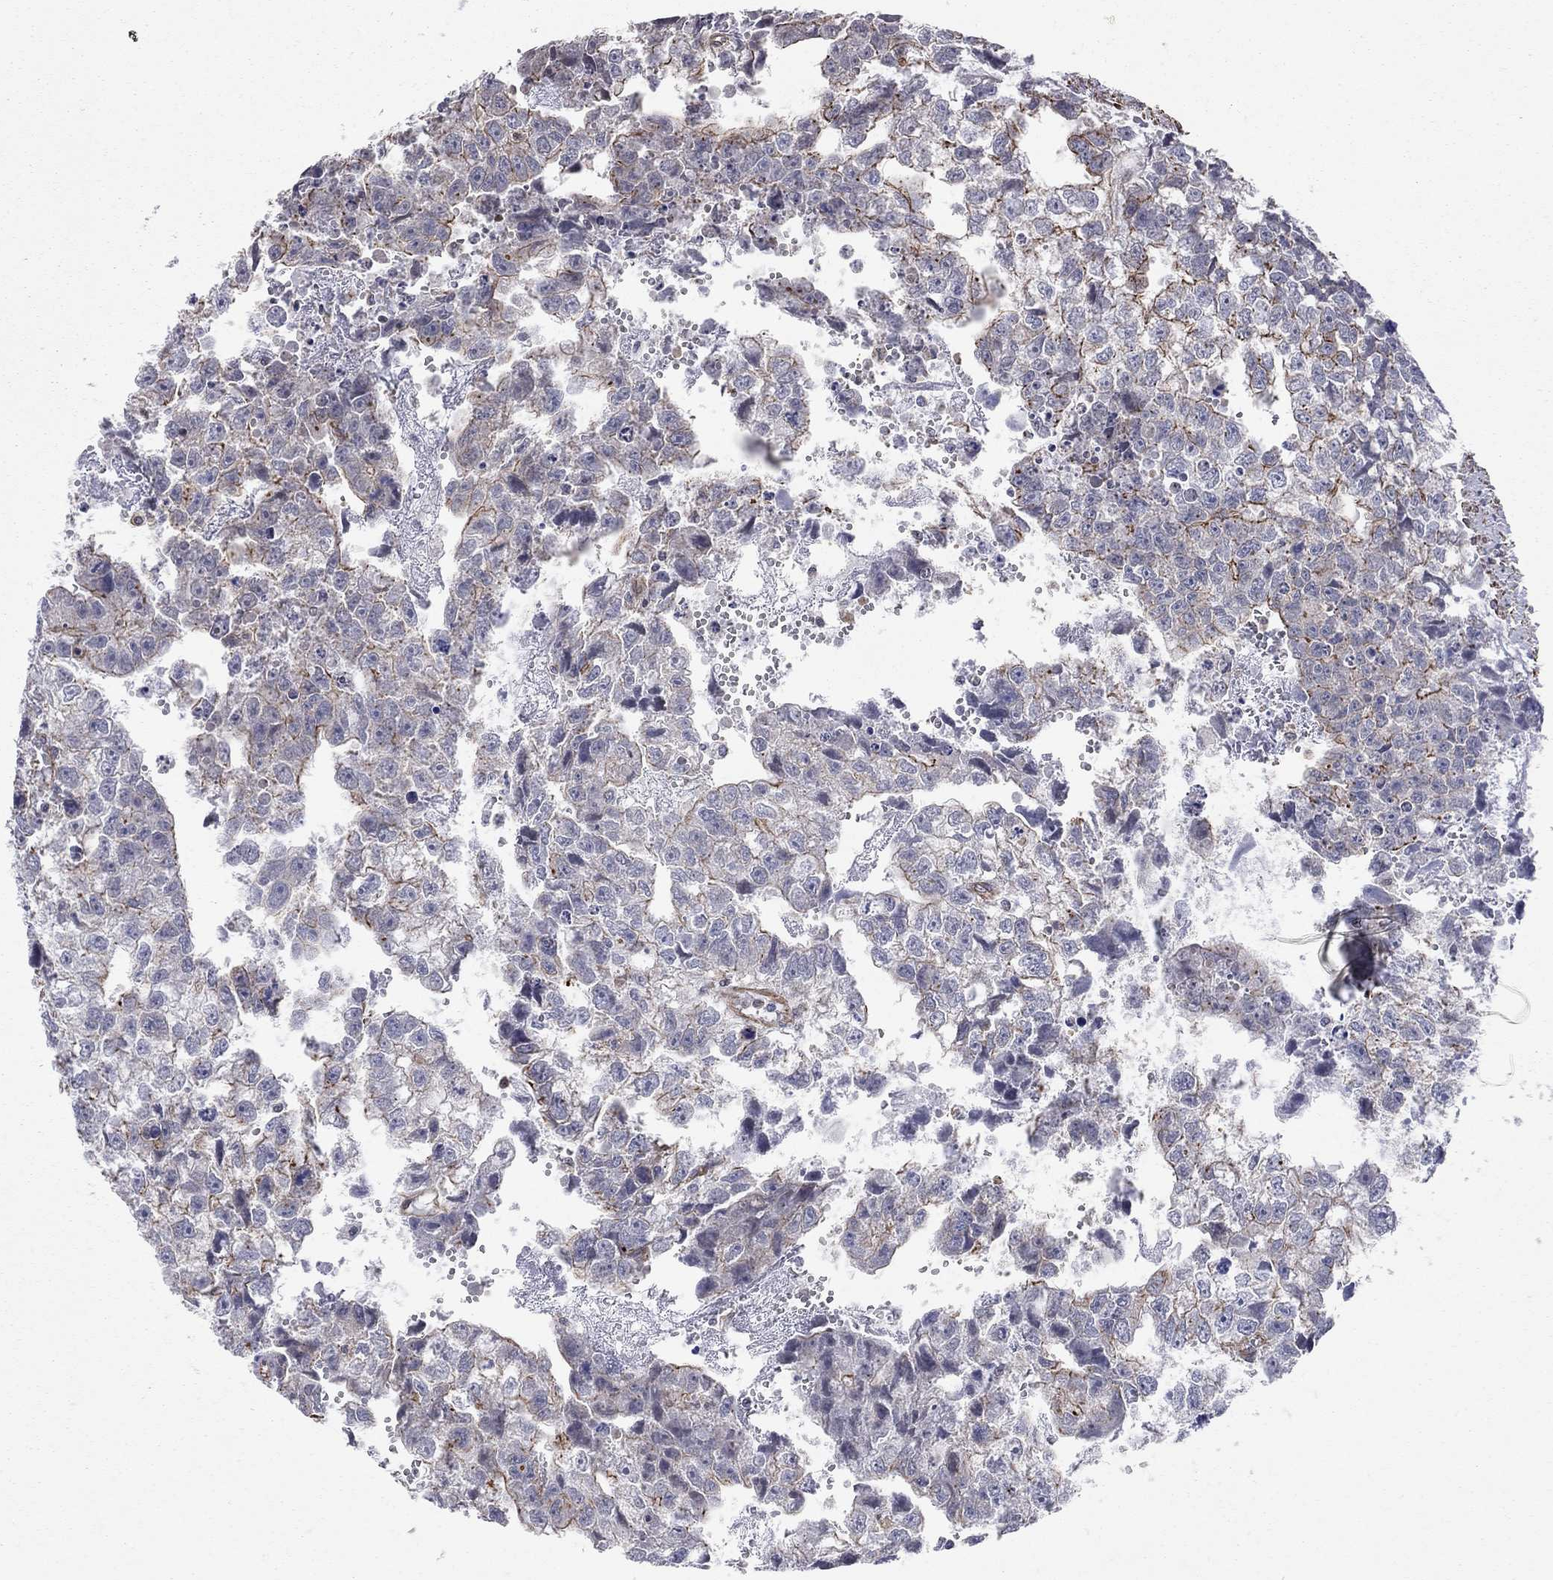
{"staining": {"intensity": "strong", "quantity": "<25%", "location": "cytoplasmic/membranous"}, "tissue": "testis cancer", "cell_type": "Tumor cells", "image_type": "cancer", "snomed": [{"axis": "morphology", "description": "Carcinoma, Embryonal, NOS"}, {"axis": "morphology", "description": "Teratoma, malignant, NOS"}, {"axis": "topography", "description": "Testis"}], "caption": "Malignant teratoma (testis) stained with DAB immunohistochemistry shows medium levels of strong cytoplasmic/membranous expression in approximately <25% of tumor cells.", "gene": "BICDL2", "patient": {"sex": "male", "age": 44}}